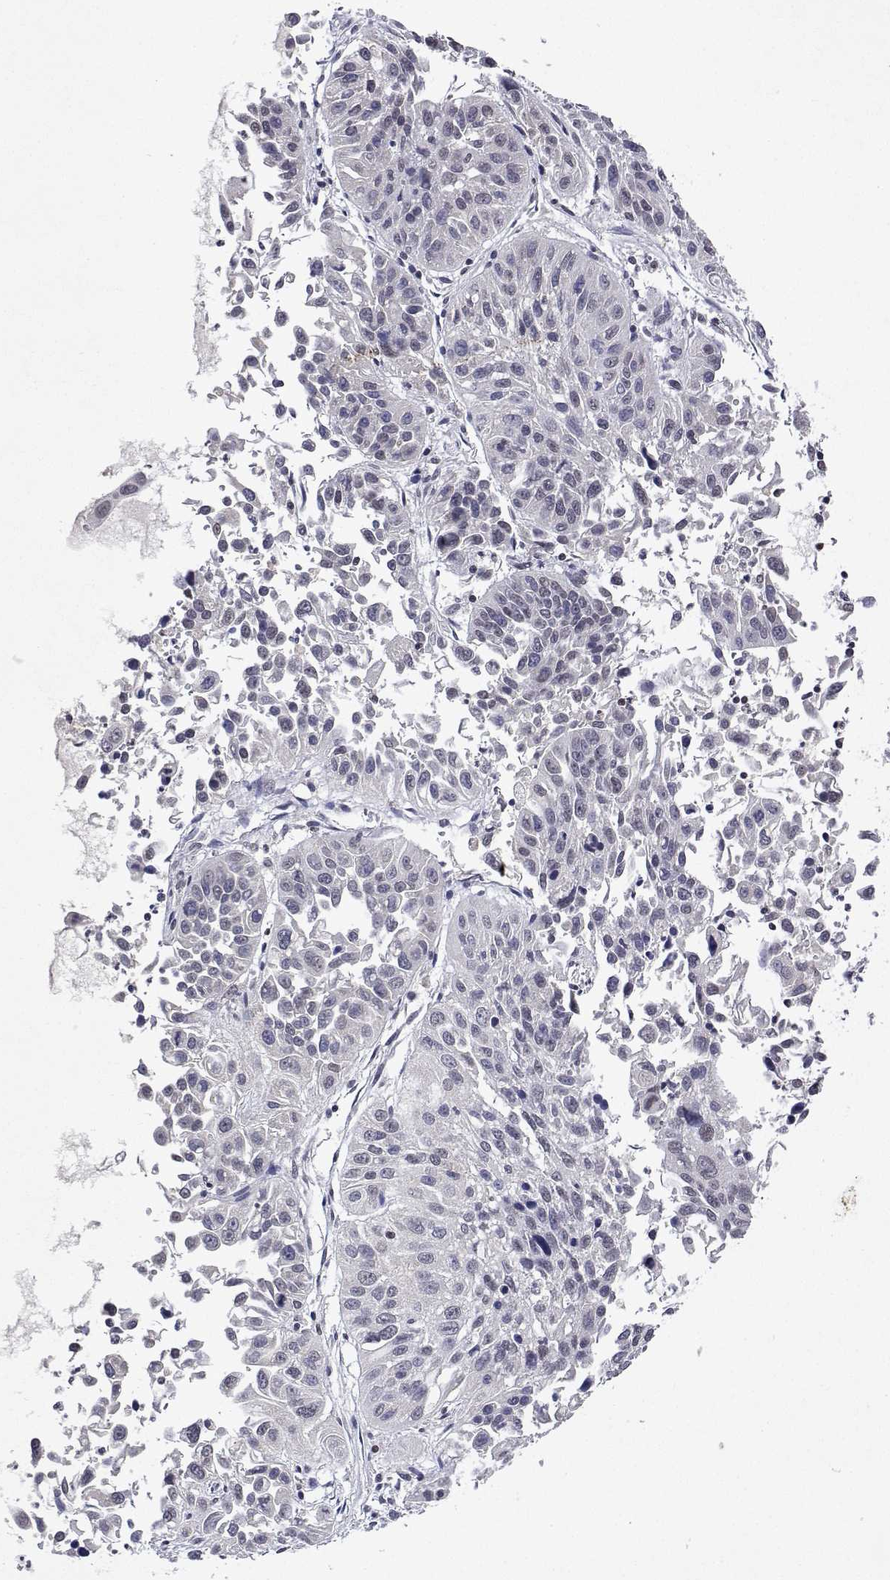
{"staining": {"intensity": "negative", "quantity": "none", "location": "none"}, "tissue": "lung cancer", "cell_type": "Tumor cells", "image_type": "cancer", "snomed": [{"axis": "morphology", "description": "Squamous cell carcinoma, NOS"}, {"axis": "topography", "description": "Lung"}], "caption": "The histopathology image exhibits no staining of tumor cells in squamous cell carcinoma (lung).", "gene": "XPC", "patient": {"sex": "female", "age": 61}}